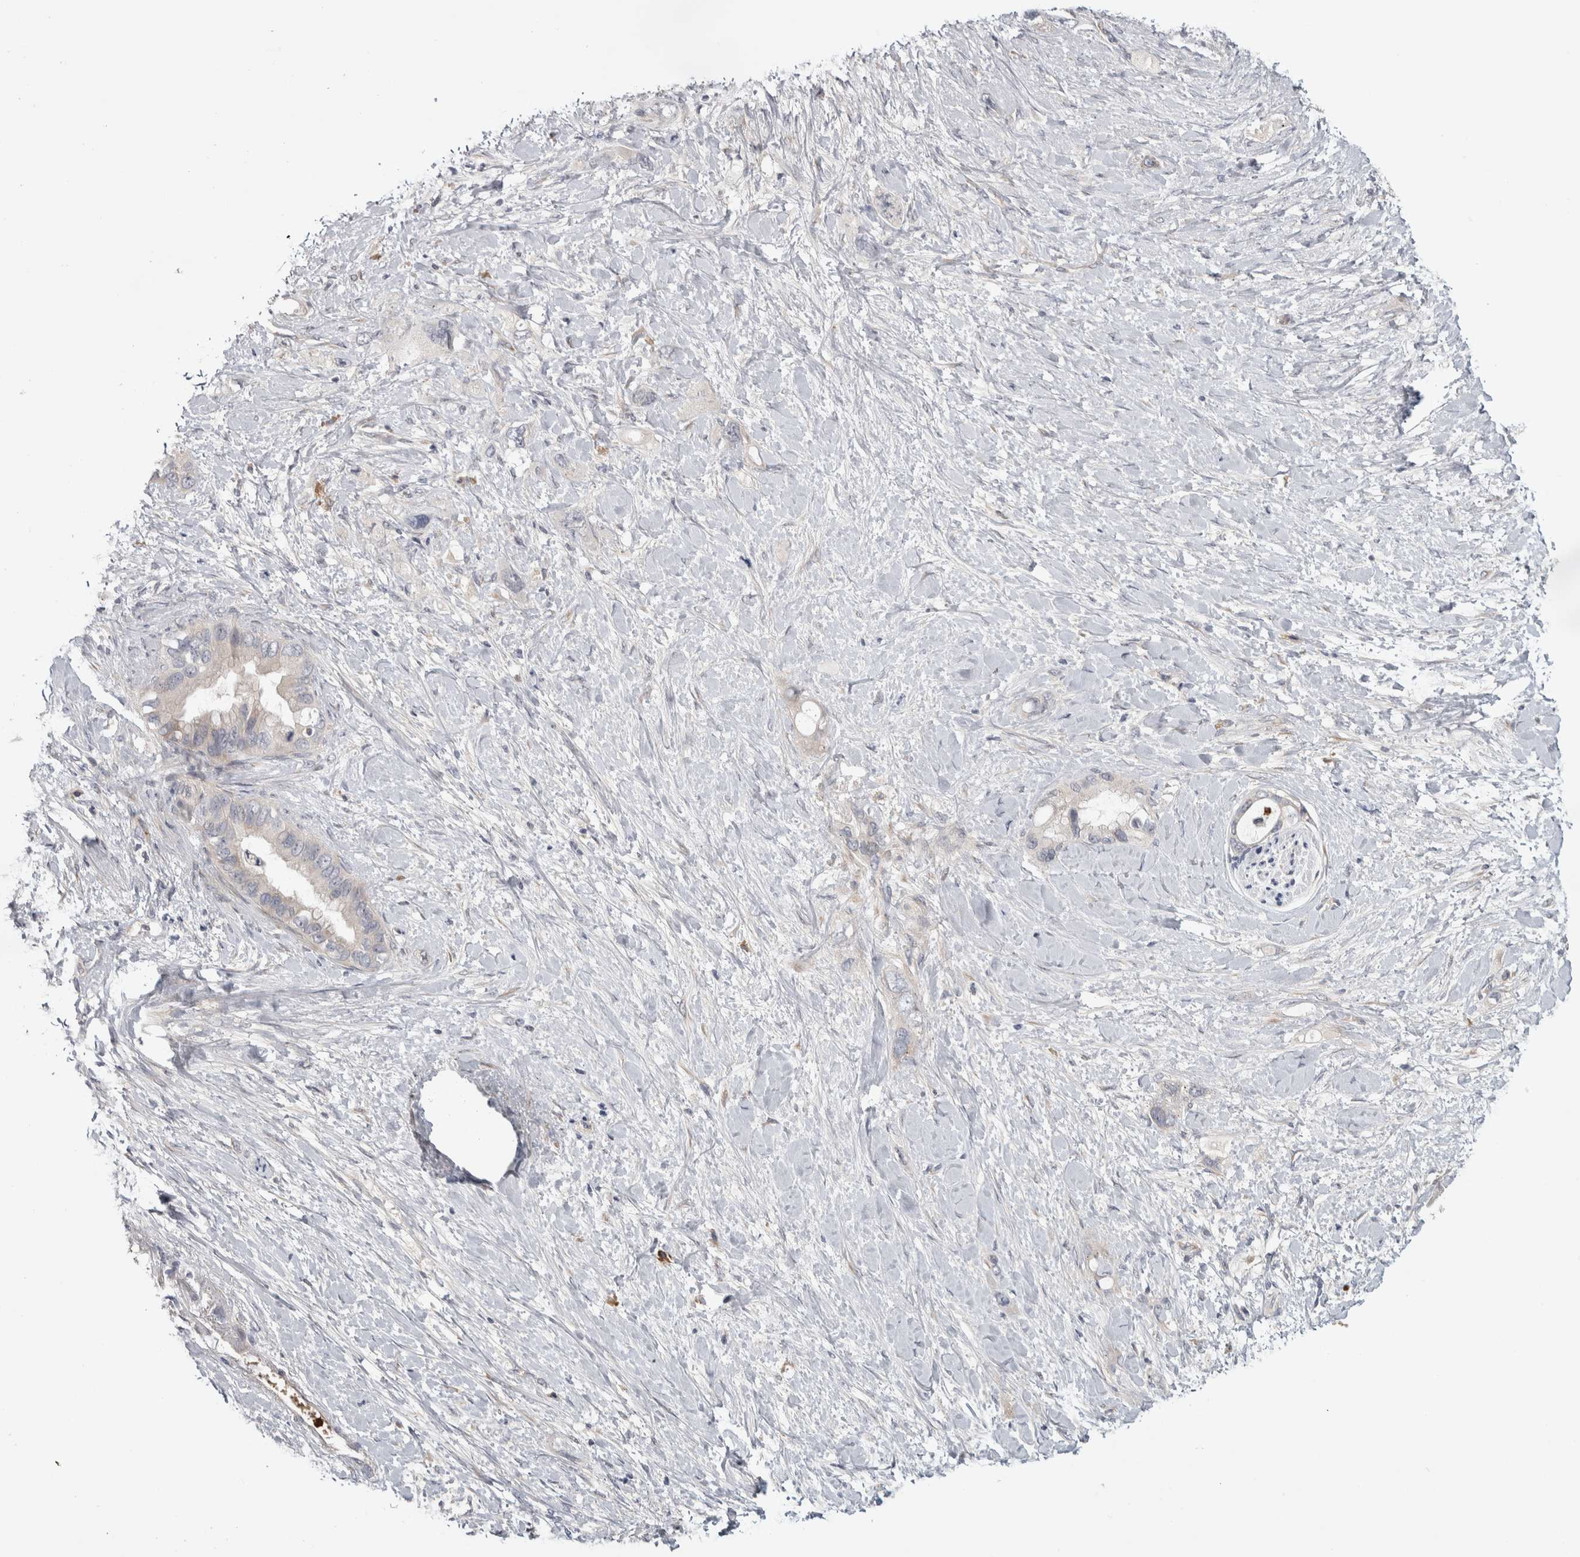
{"staining": {"intensity": "negative", "quantity": "none", "location": "none"}, "tissue": "pancreatic cancer", "cell_type": "Tumor cells", "image_type": "cancer", "snomed": [{"axis": "morphology", "description": "Adenocarcinoma, NOS"}, {"axis": "topography", "description": "Pancreas"}], "caption": "Immunohistochemistry histopathology image of neoplastic tissue: adenocarcinoma (pancreatic) stained with DAB reveals no significant protein positivity in tumor cells. (Immunohistochemistry, brightfield microscopy, high magnification).", "gene": "ADPRM", "patient": {"sex": "female", "age": 56}}